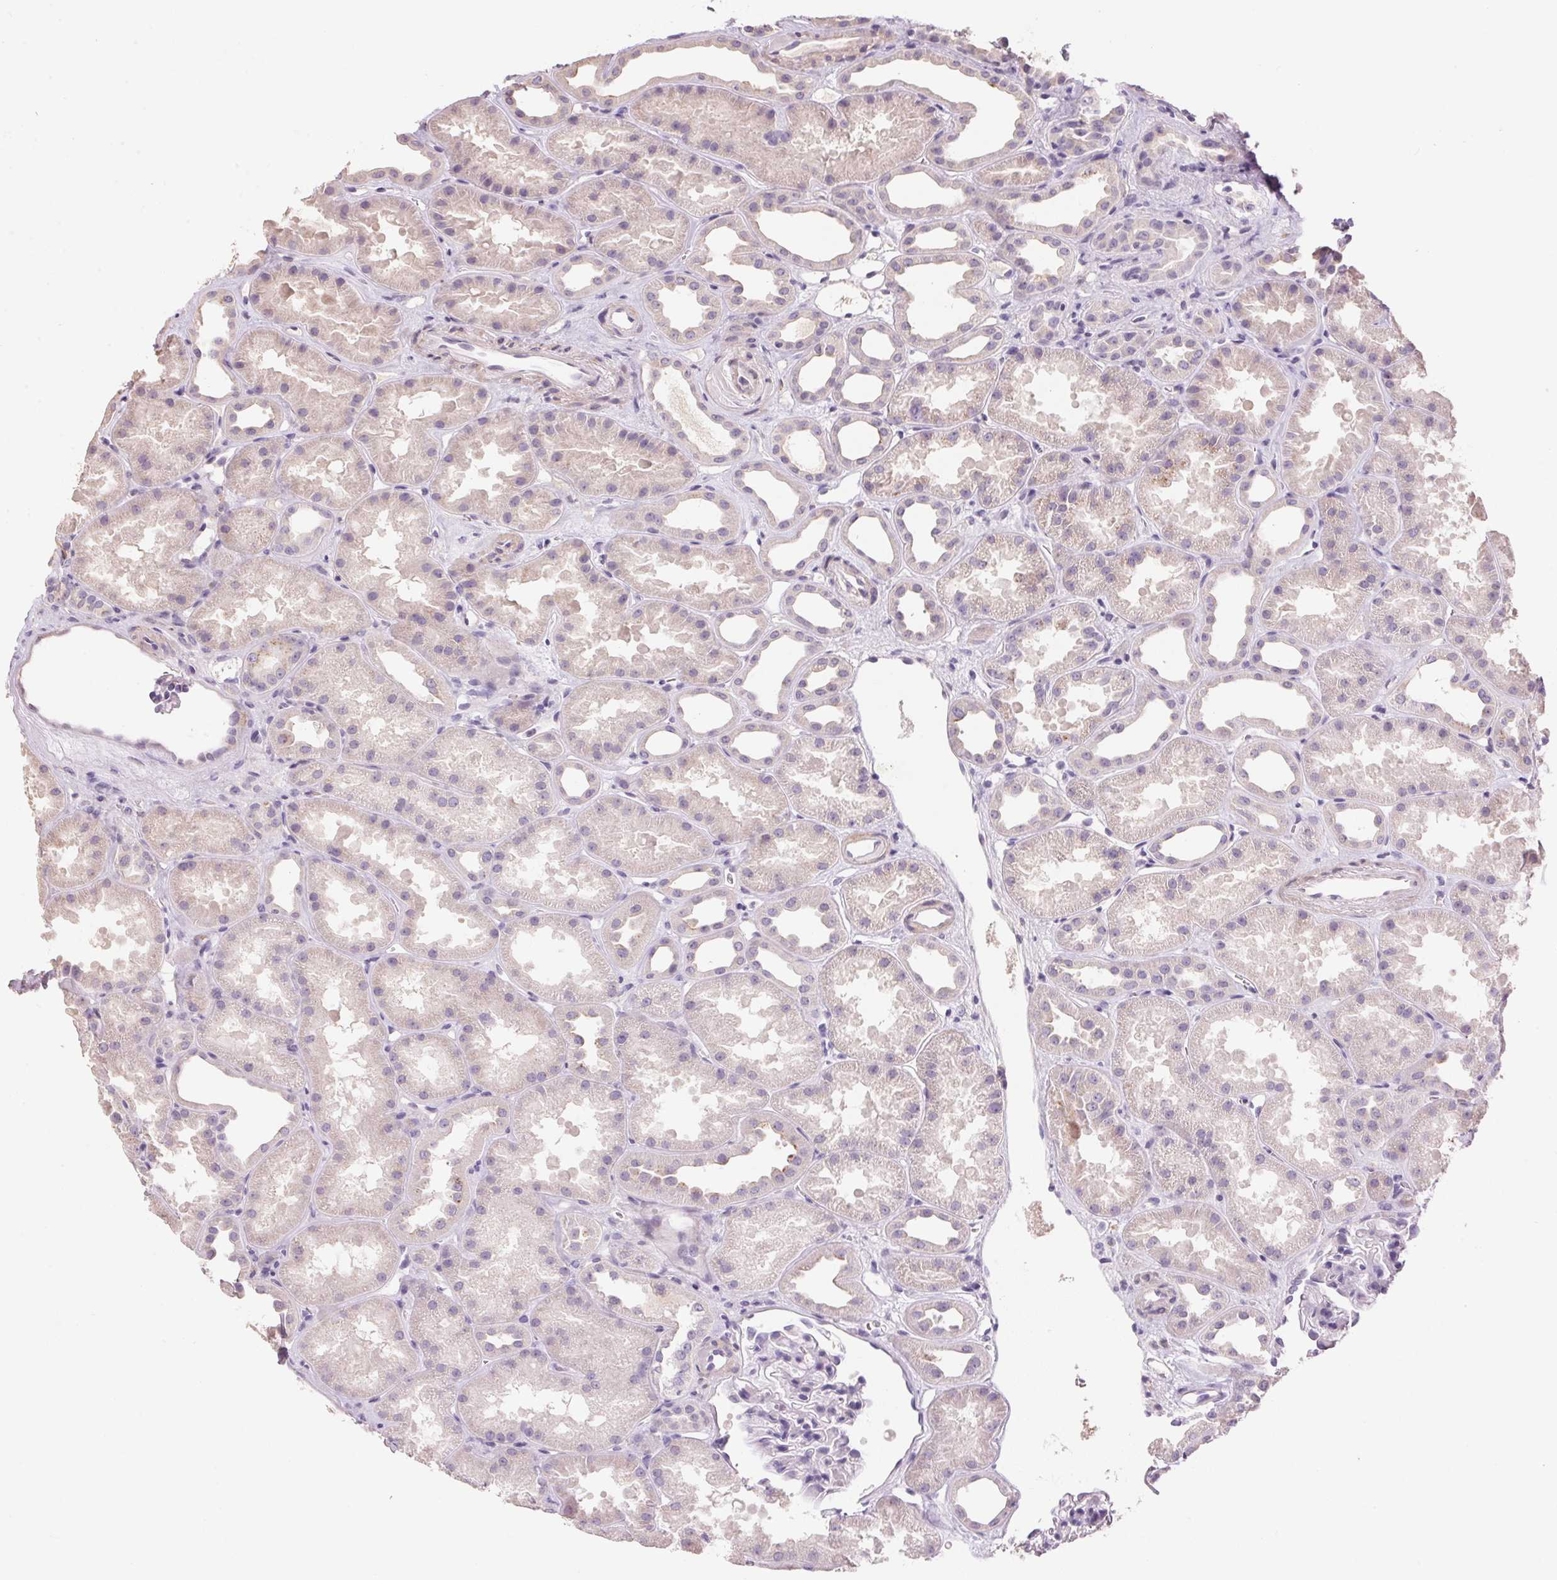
{"staining": {"intensity": "negative", "quantity": "none", "location": "none"}, "tissue": "kidney", "cell_type": "Cells in glomeruli", "image_type": "normal", "snomed": [{"axis": "morphology", "description": "Normal tissue, NOS"}, {"axis": "topography", "description": "Kidney"}], "caption": "Normal kidney was stained to show a protein in brown. There is no significant expression in cells in glomeruli.", "gene": "LYZL6", "patient": {"sex": "male", "age": 61}}